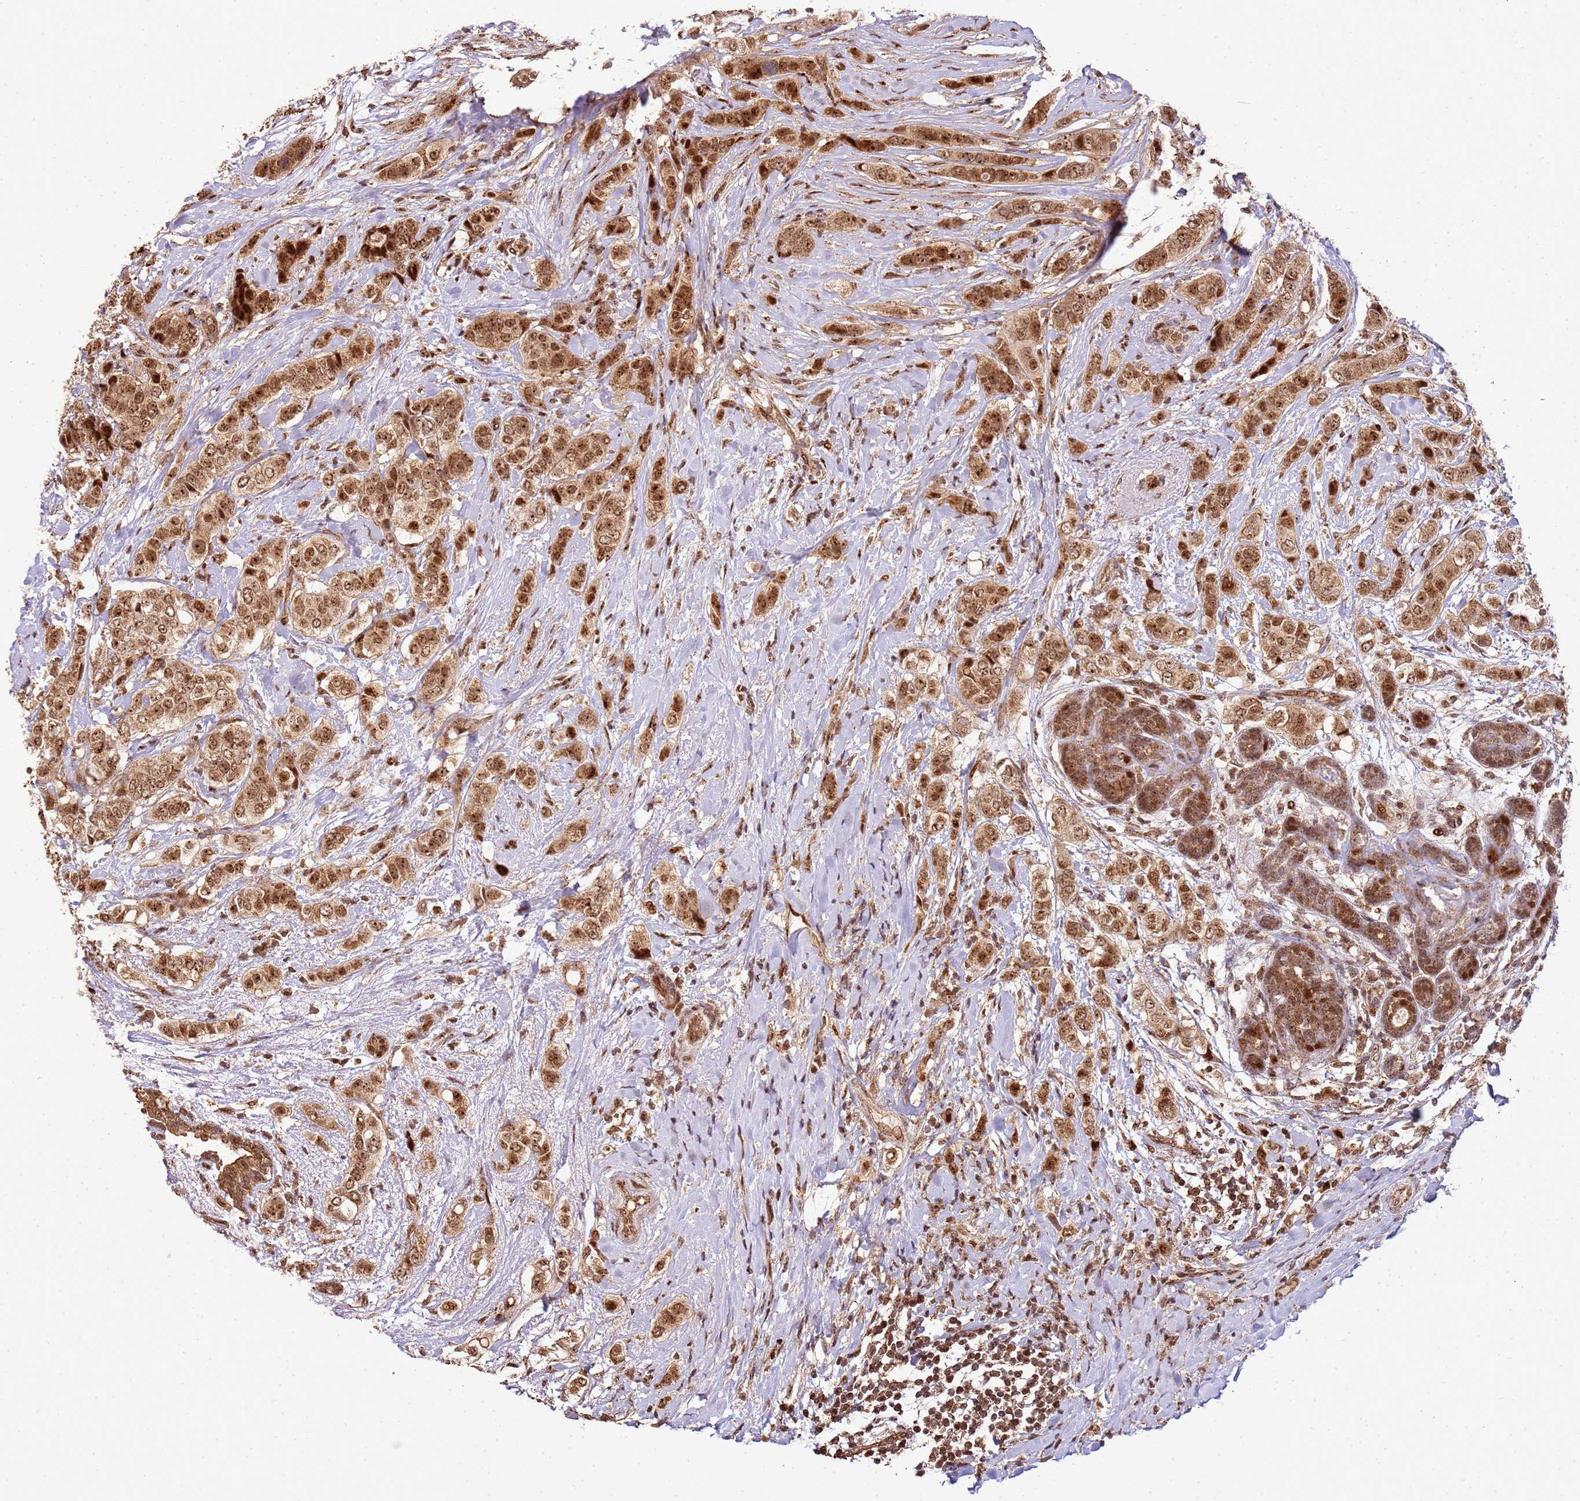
{"staining": {"intensity": "moderate", "quantity": ">75%", "location": "cytoplasmic/membranous,nuclear"}, "tissue": "breast cancer", "cell_type": "Tumor cells", "image_type": "cancer", "snomed": [{"axis": "morphology", "description": "Lobular carcinoma"}, {"axis": "topography", "description": "Breast"}], "caption": "Breast cancer was stained to show a protein in brown. There is medium levels of moderate cytoplasmic/membranous and nuclear expression in approximately >75% of tumor cells.", "gene": "PEX14", "patient": {"sex": "female", "age": 51}}